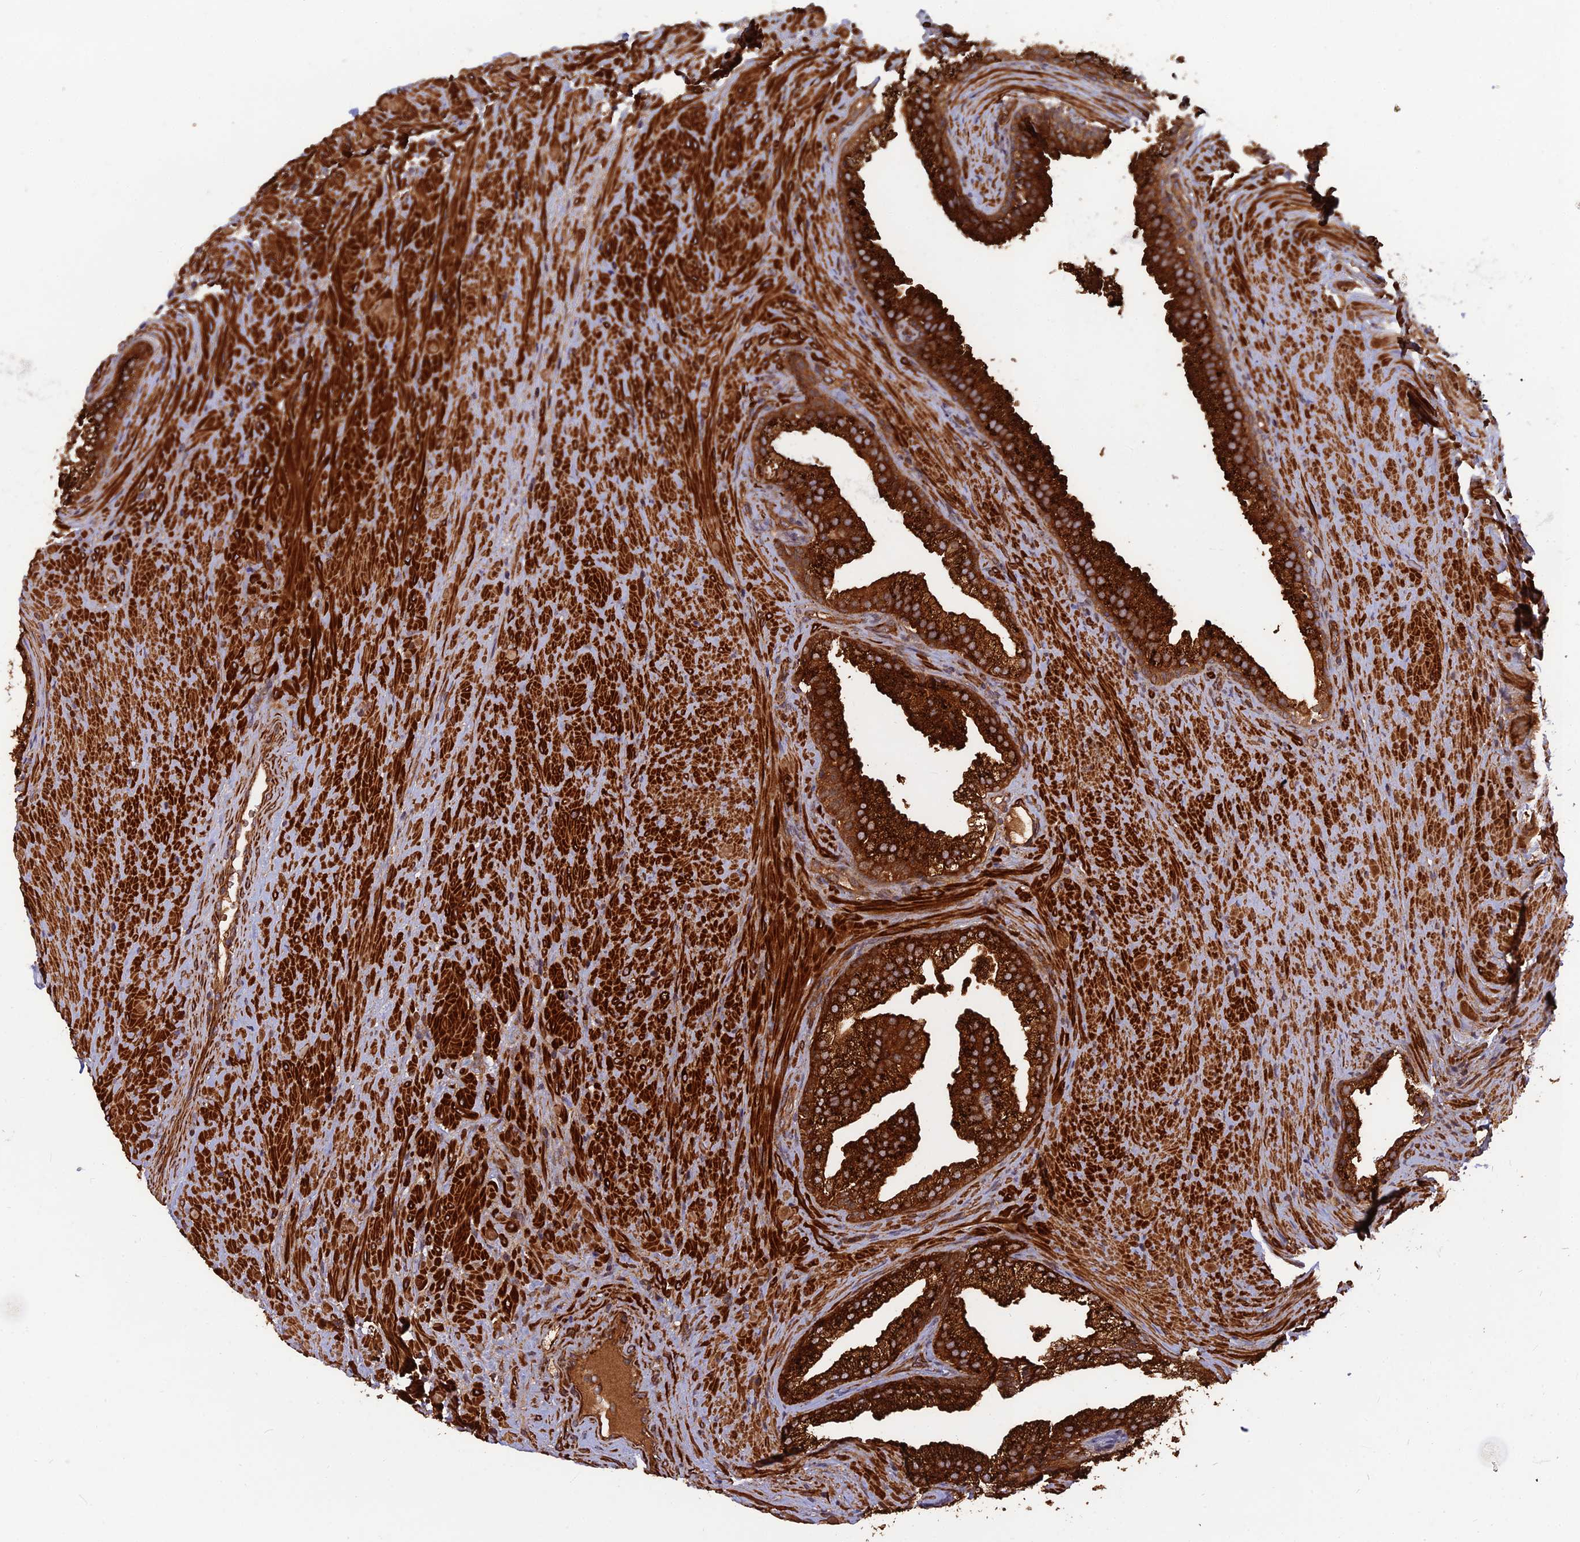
{"staining": {"intensity": "strong", "quantity": ">75%", "location": "cytoplasmic/membranous"}, "tissue": "prostate", "cell_type": "Glandular cells", "image_type": "normal", "snomed": [{"axis": "morphology", "description": "Normal tissue, NOS"}, {"axis": "topography", "description": "Prostate"}], "caption": "High-magnification brightfield microscopy of benign prostate stained with DAB (brown) and counterstained with hematoxylin (blue). glandular cells exhibit strong cytoplasmic/membranous positivity is appreciated in about>75% of cells. The protein is stained brown, and the nuclei are stained in blue (DAB (3,3'-diaminobenzidine) IHC with brightfield microscopy, high magnification).", "gene": "RELCH", "patient": {"sex": "male", "age": 76}}